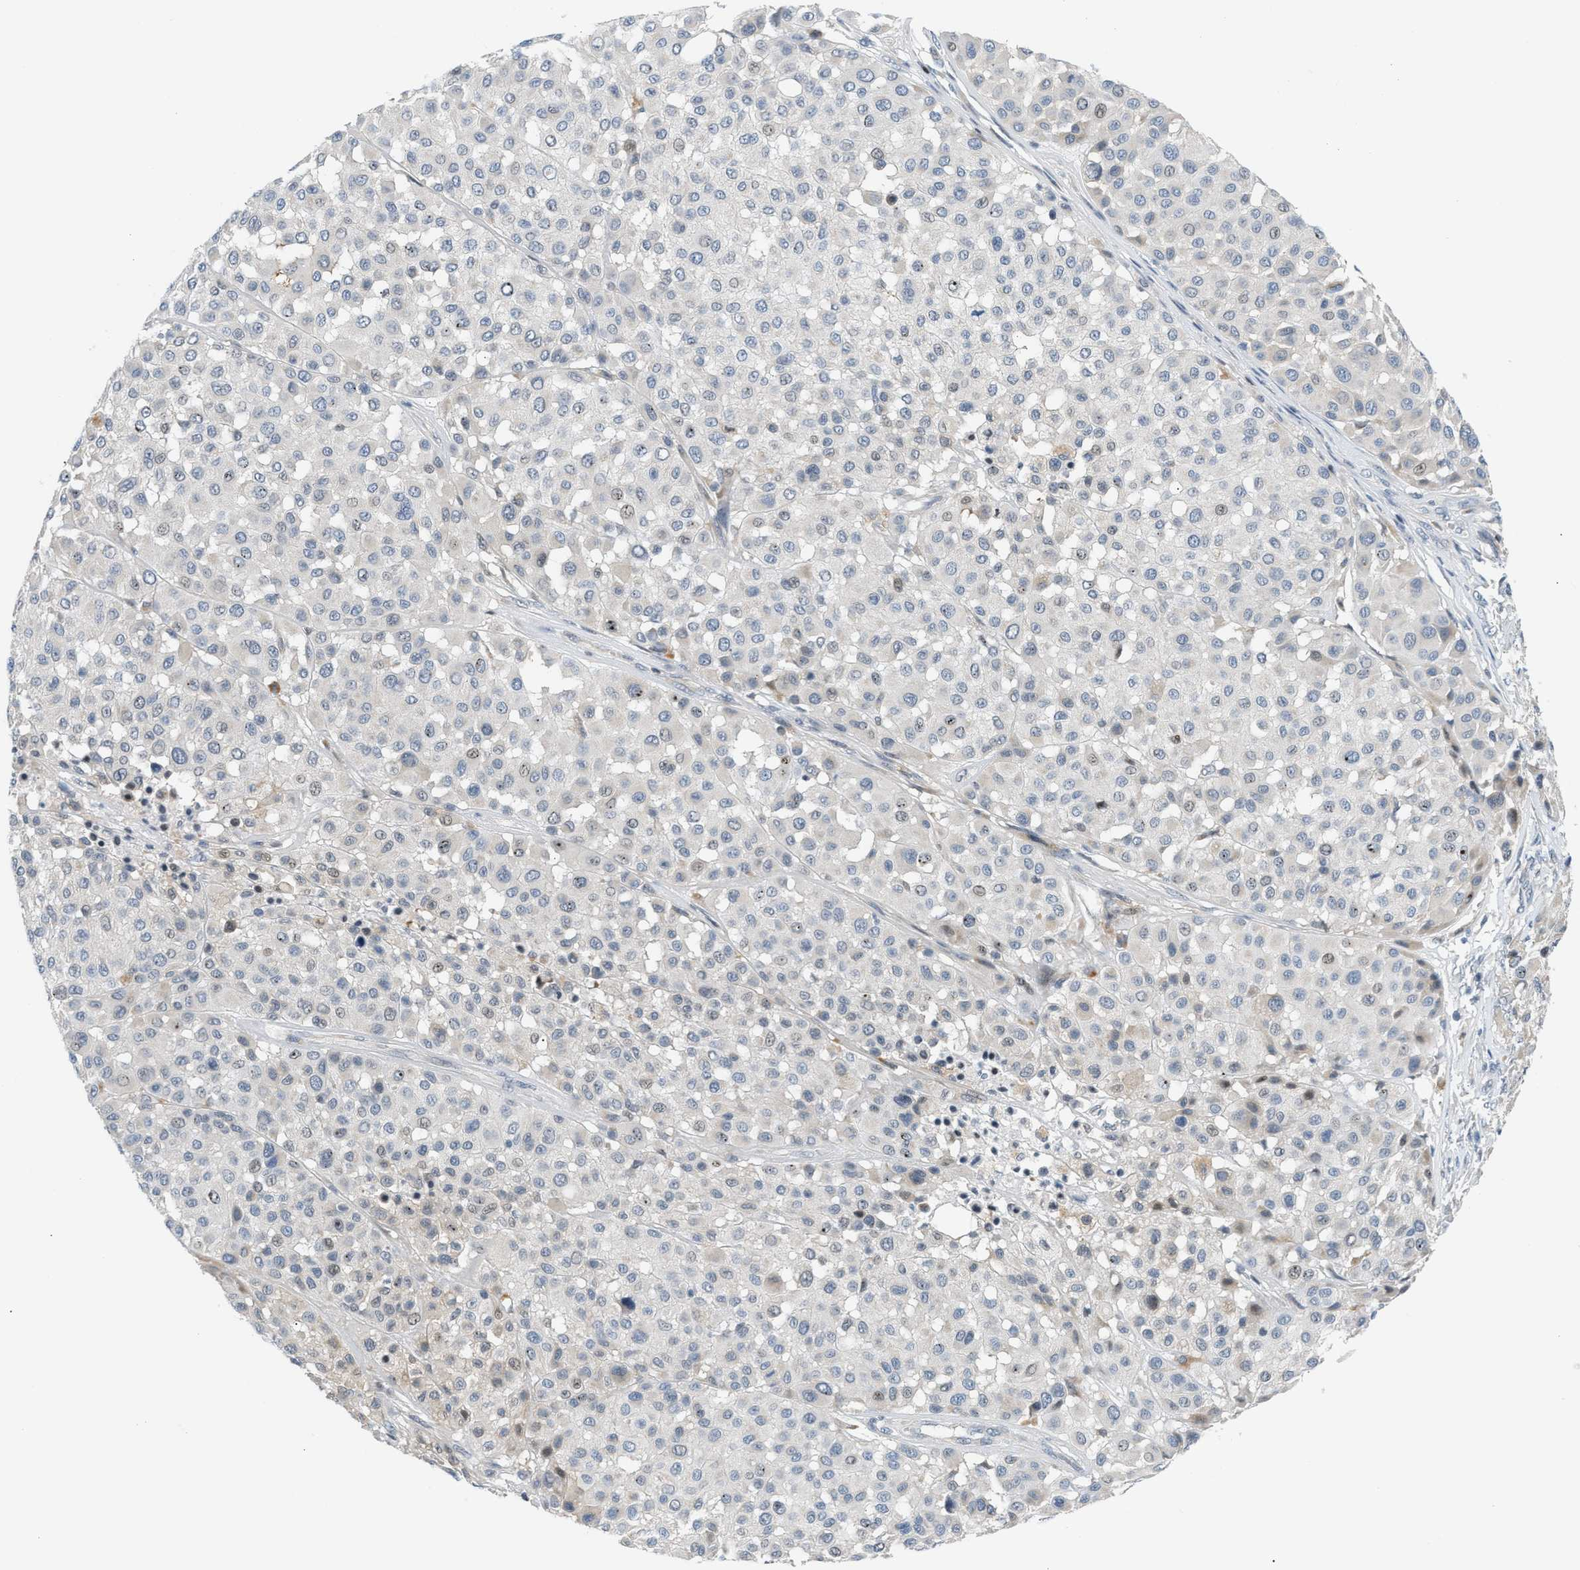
{"staining": {"intensity": "negative", "quantity": "none", "location": "none"}, "tissue": "melanoma", "cell_type": "Tumor cells", "image_type": "cancer", "snomed": [{"axis": "morphology", "description": "Malignant melanoma, Metastatic site"}, {"axis": "topography", "description": "Soft tissue"}], "caption": "This is a photomicrograph of immunohistochemistry (IHC) staining of malignant melanoma (metastatic site), which shows no staining in tumor cells.", "gene": "NPS", "patient": {"sex": "male", "age": 41}}